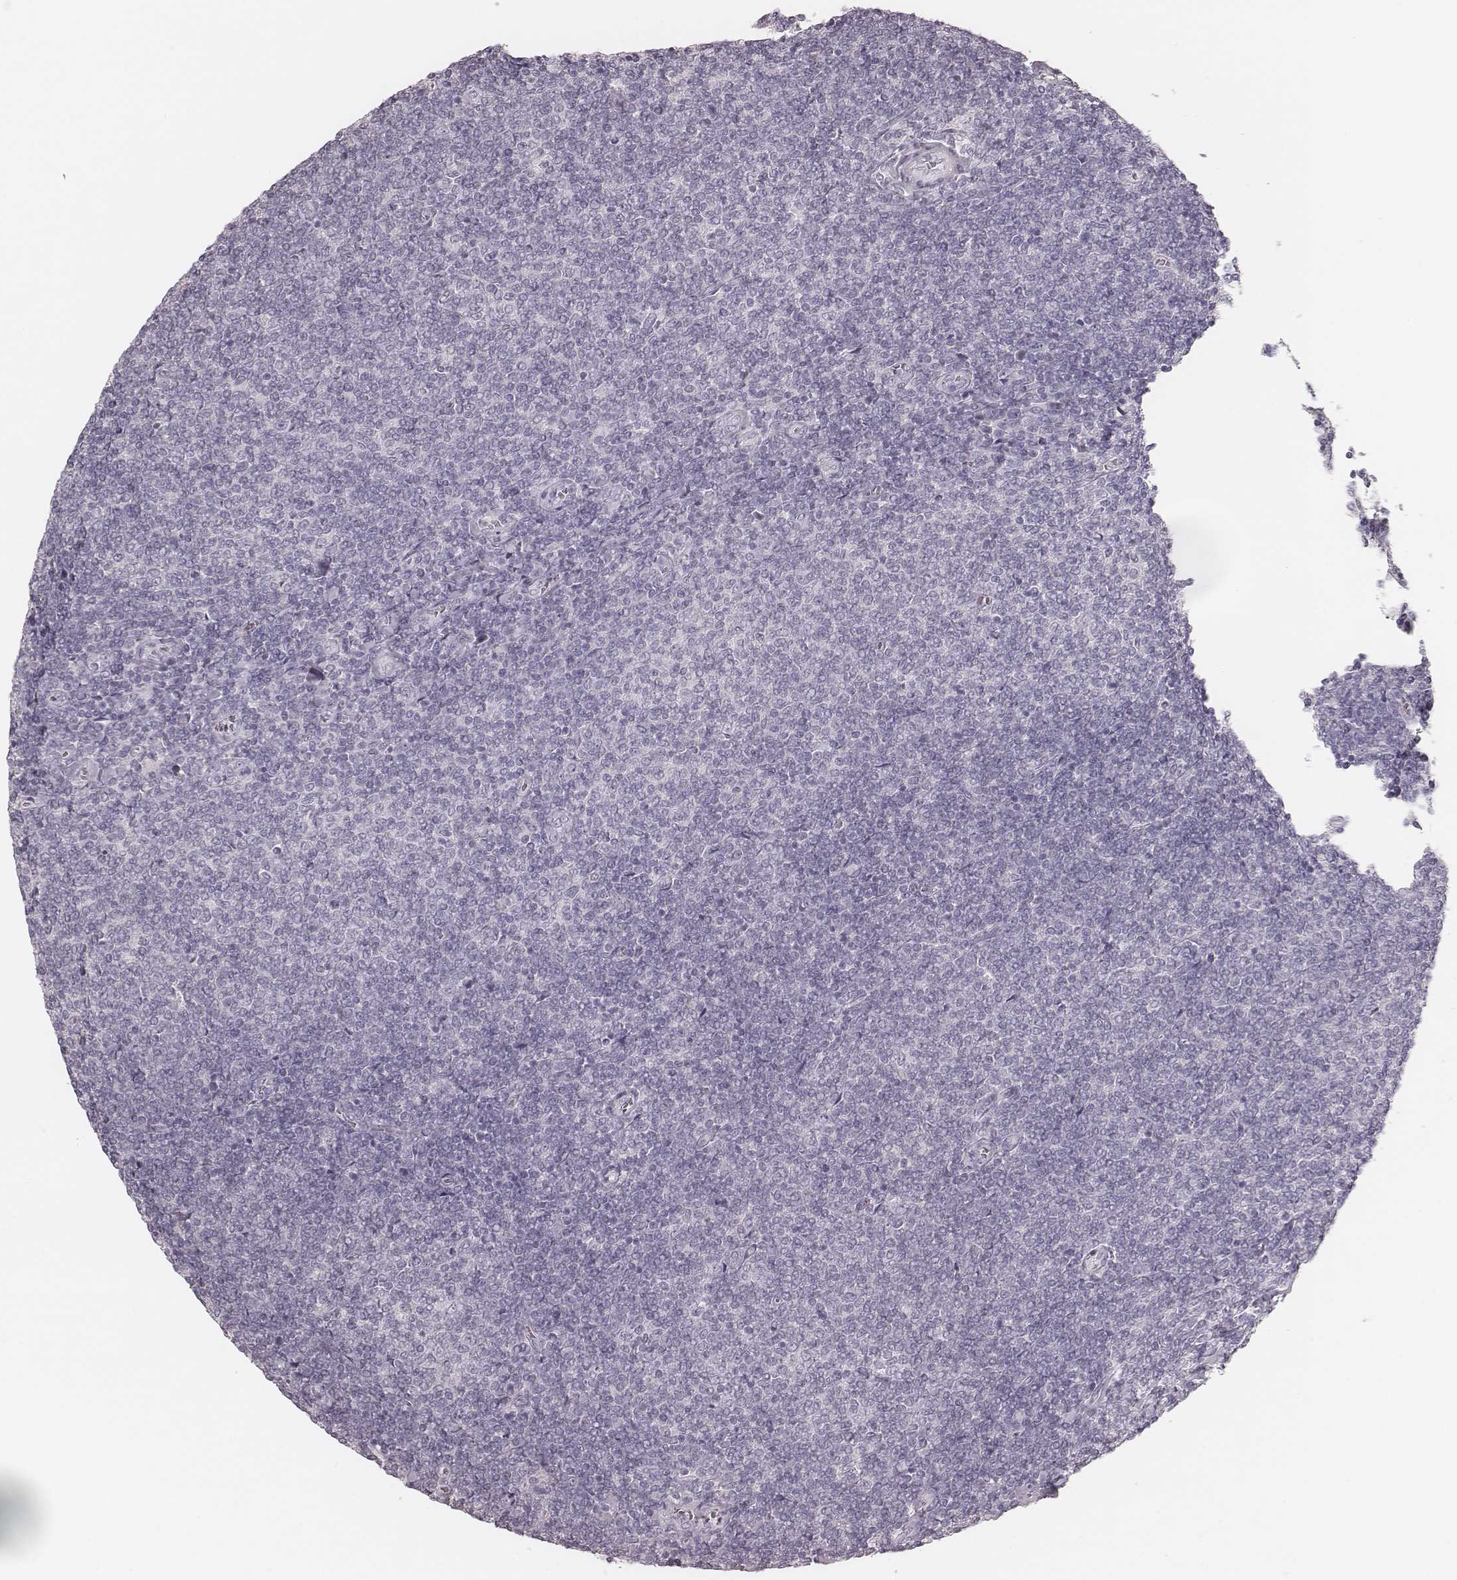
{"staining": {"intensity": "negative", "quantity": "none", "location": "none"}, "tissue": "lymphoma", "cell_type": "Tumor cells", "image_type": "cancer", "snomed": [{"axis": "morphology", "description": "Malignant lymphoma, non-Hodgkin's type, Low grade"}, {"axis": "topography", "description": "Lymph node"}], "caption": "This histopathology image is of lymphoma stained with IHC to label a protein in brown with the nuclei are counter-stained blue. There is no staining in tumor cells.", "gene": "KRT26", "patient": {"sex": "male", "age": 52}}